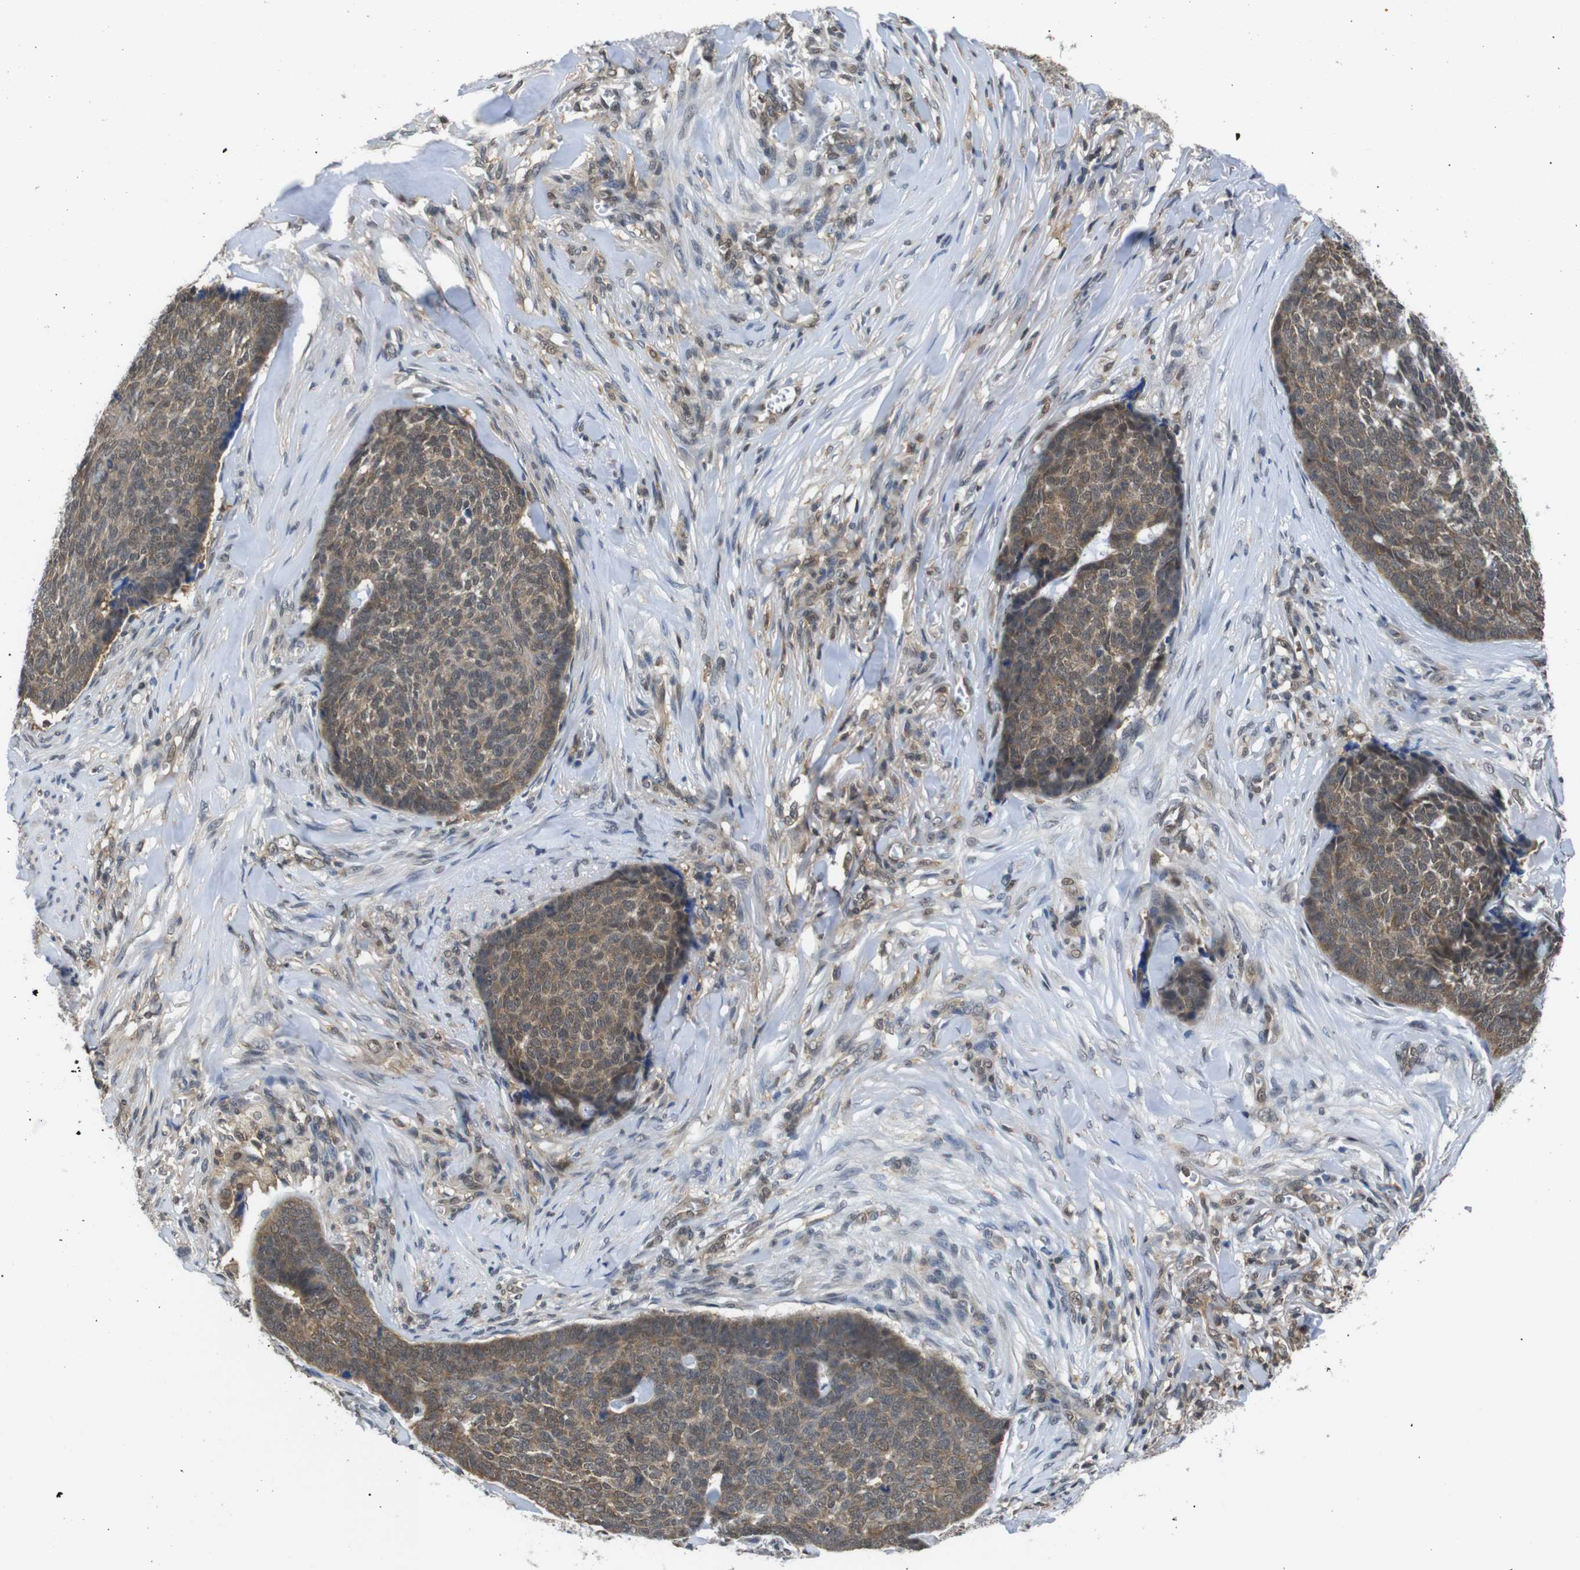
{"staining": {"intensity": "moderate", "quantity": ">75%", "location": "cytoplasmic/membranous"}, "tissue": "skin cancer", "cell_type": "Tumor cells", "image_type": "cancer", "snomed": [{"axis": "morphology", "description": "Basal cell carcinoma"}, {"axis": "topography", "description": "Skin"}], "caption": "Tumor cells demonstrate medium levels of moderate cytoplasmic/membranous expression in approximately >75% of cells in skin cancer (basal cell carcinoma). Nuclei are stained in blue.", "gene": "UBXN1", "patient": {"sex": "male", "age": 84}}